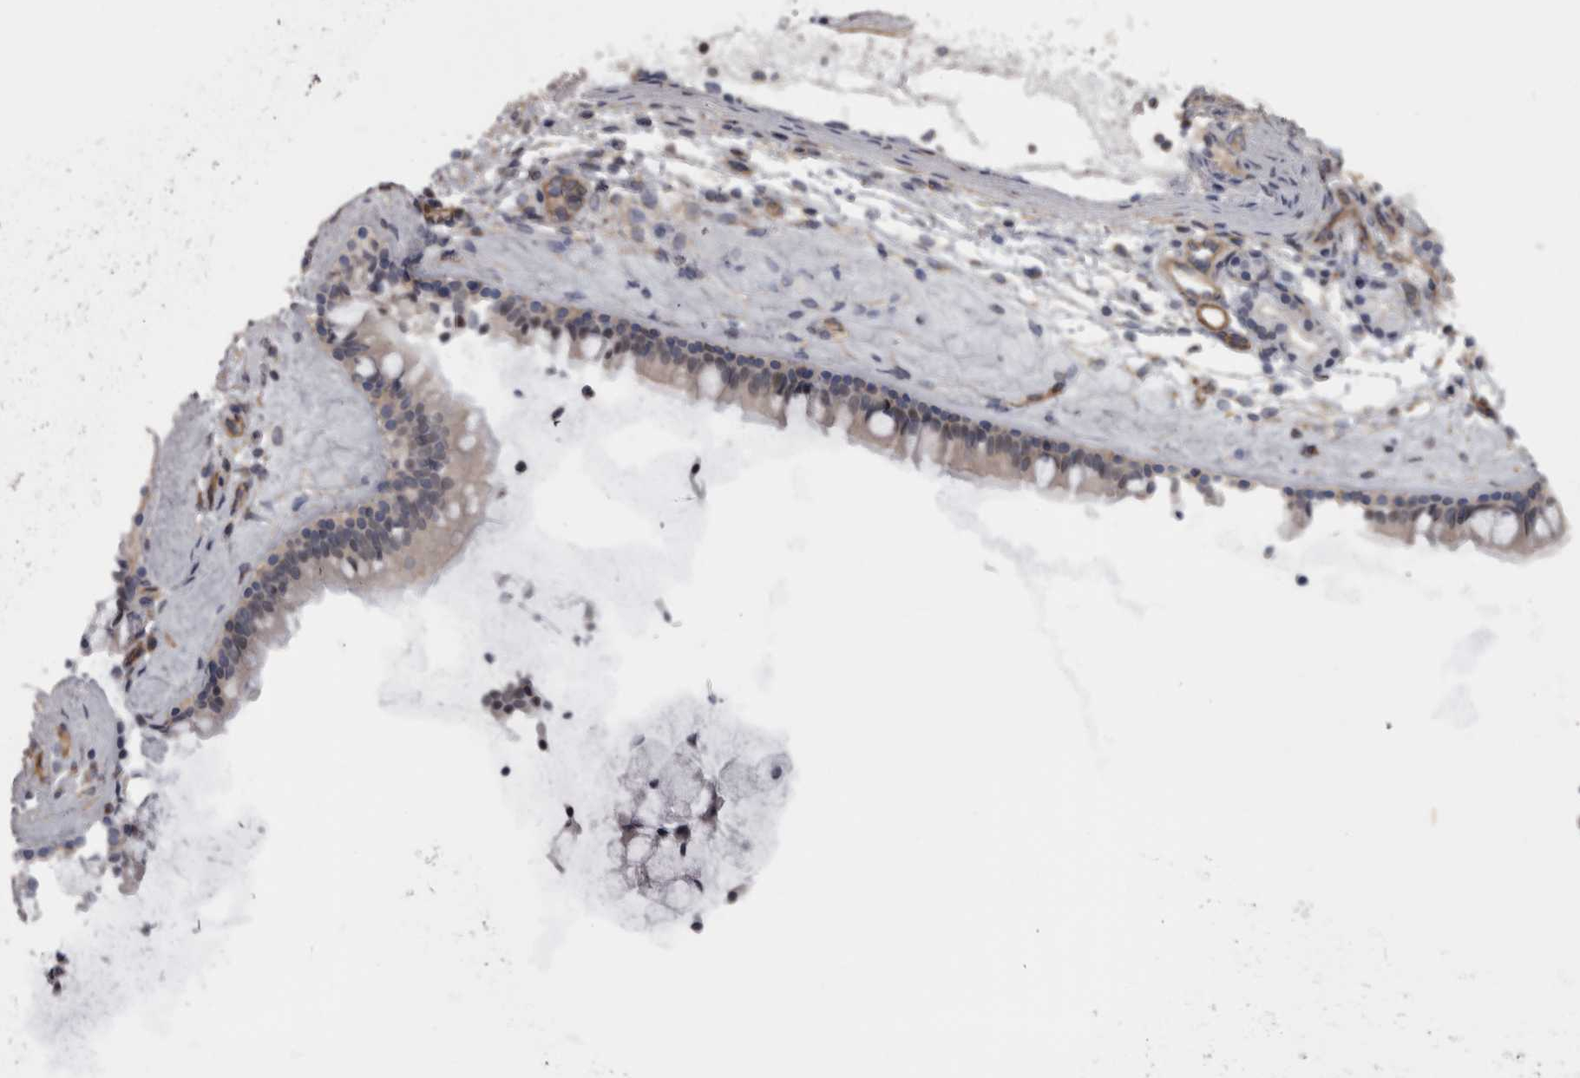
{"staining": {"intensity": "weak", "quantity": "25%-75%", "location": "cytoplasmic/membranous"}, "tissue": "nasopharynx", "cell_type": "Respiratory epithelial cells", "image_type": "normal", "snomed": [{"axis": "morphology", "description": "Normal tissue, NOS"}, {"axis": "topography", "description": "Nasopharynx"}], "caption": "Immunohistochemical staining of benign nasopharynx reveals weak cytoplasmic/membranous protein staining in about 25%-75% of respiratory epithelial cells. (DAB IHC with brightfield microscopy, high magnification).", "gene": "PPP1R12B", "patient": {"sex": "female", "age": 42}}